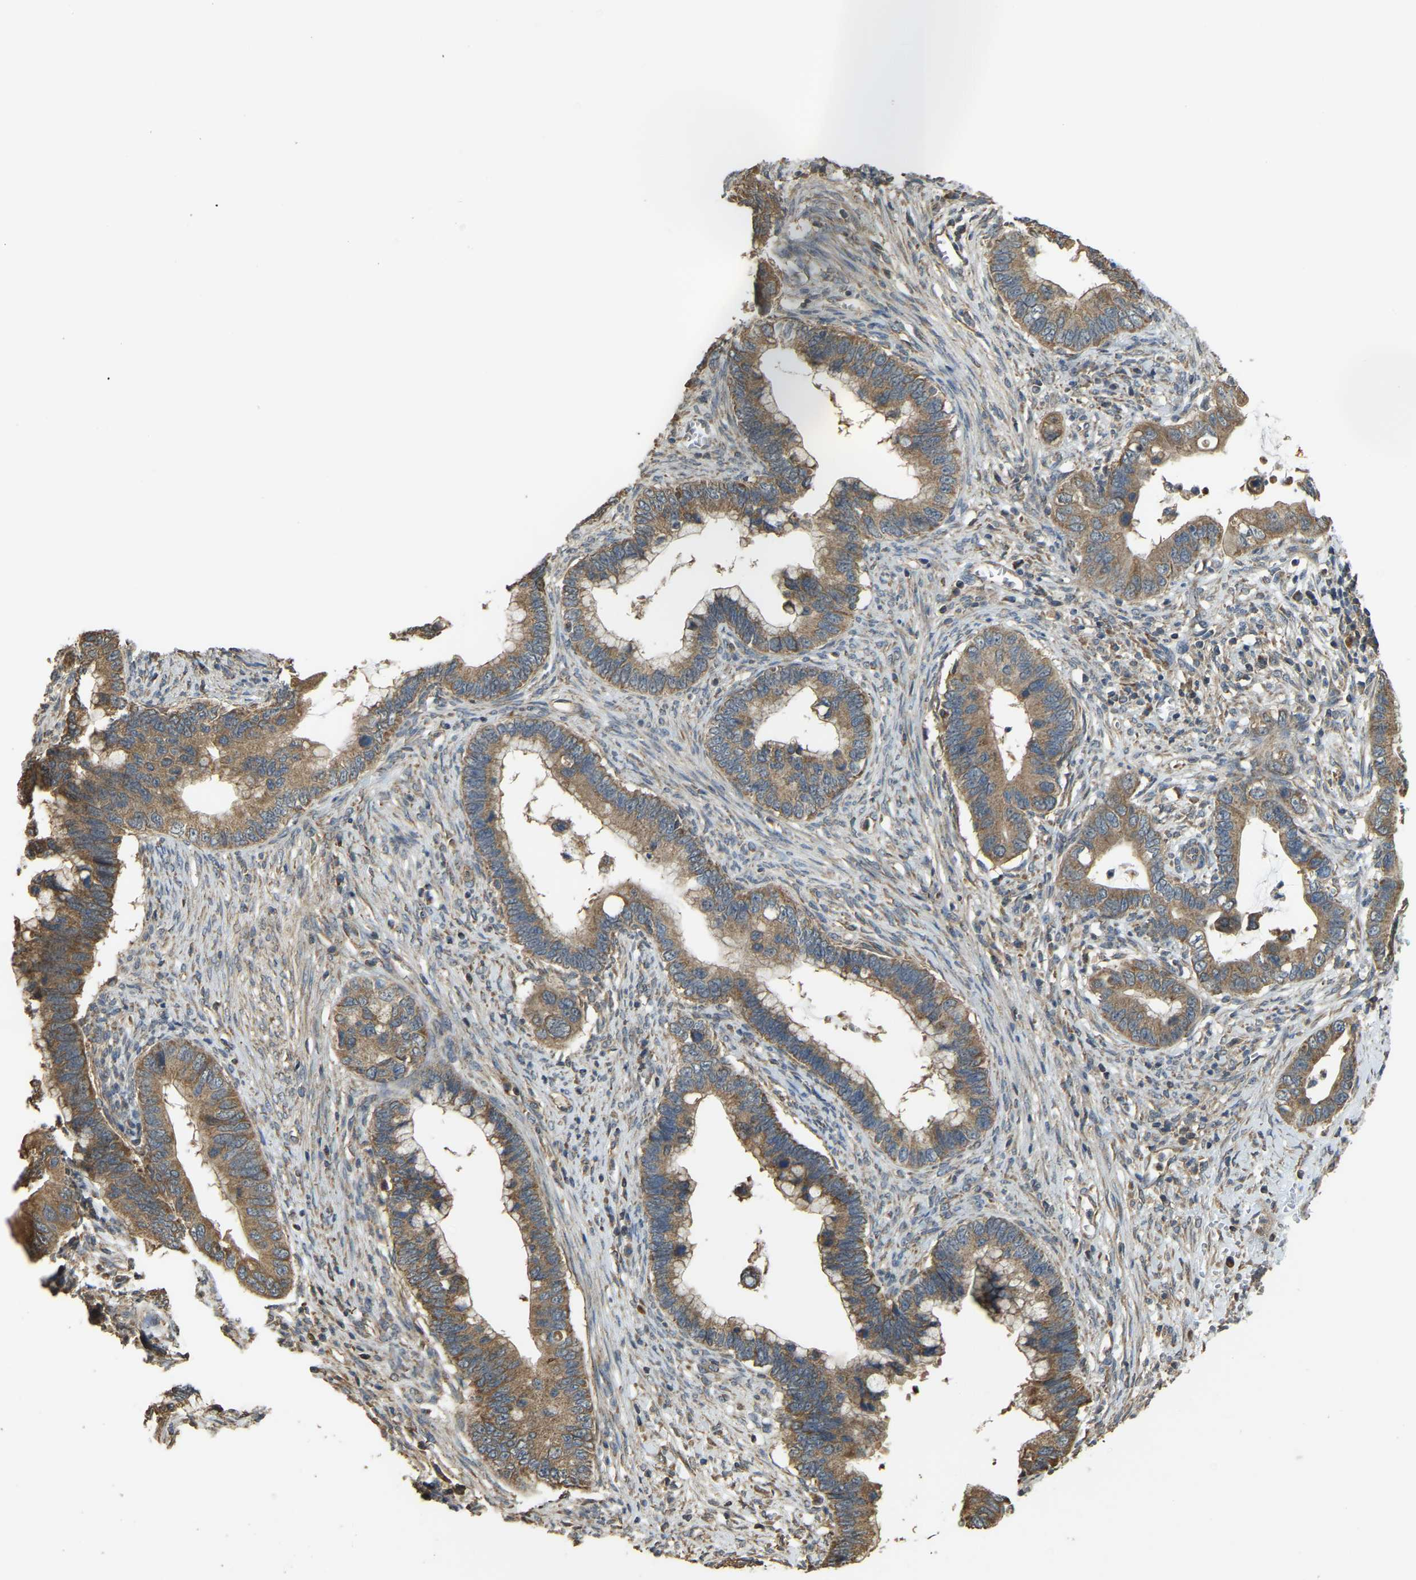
{"staining": {"intensity": "moderate", "quantity": ">75%", "location": "cytoplasmic/membranous"}, "tissue": "cervical cancer", "cell_type": "Tumor cells", "image_type": "cancer", "snomed": [{"axis": "morphology", "description": "Adenocarcinoma, NOS"}, {"axis": "topography", "description": "Cervix"}], "caption": "Protein positivity by immunohistochemistry (IHC) exhibits moderate cytoplasmic/membranous expression in approximately >75% of tumor cells in cervical adenocarcinoma.", "gene": "GNG2", "patient": {"sex": "female", "age": 44}}